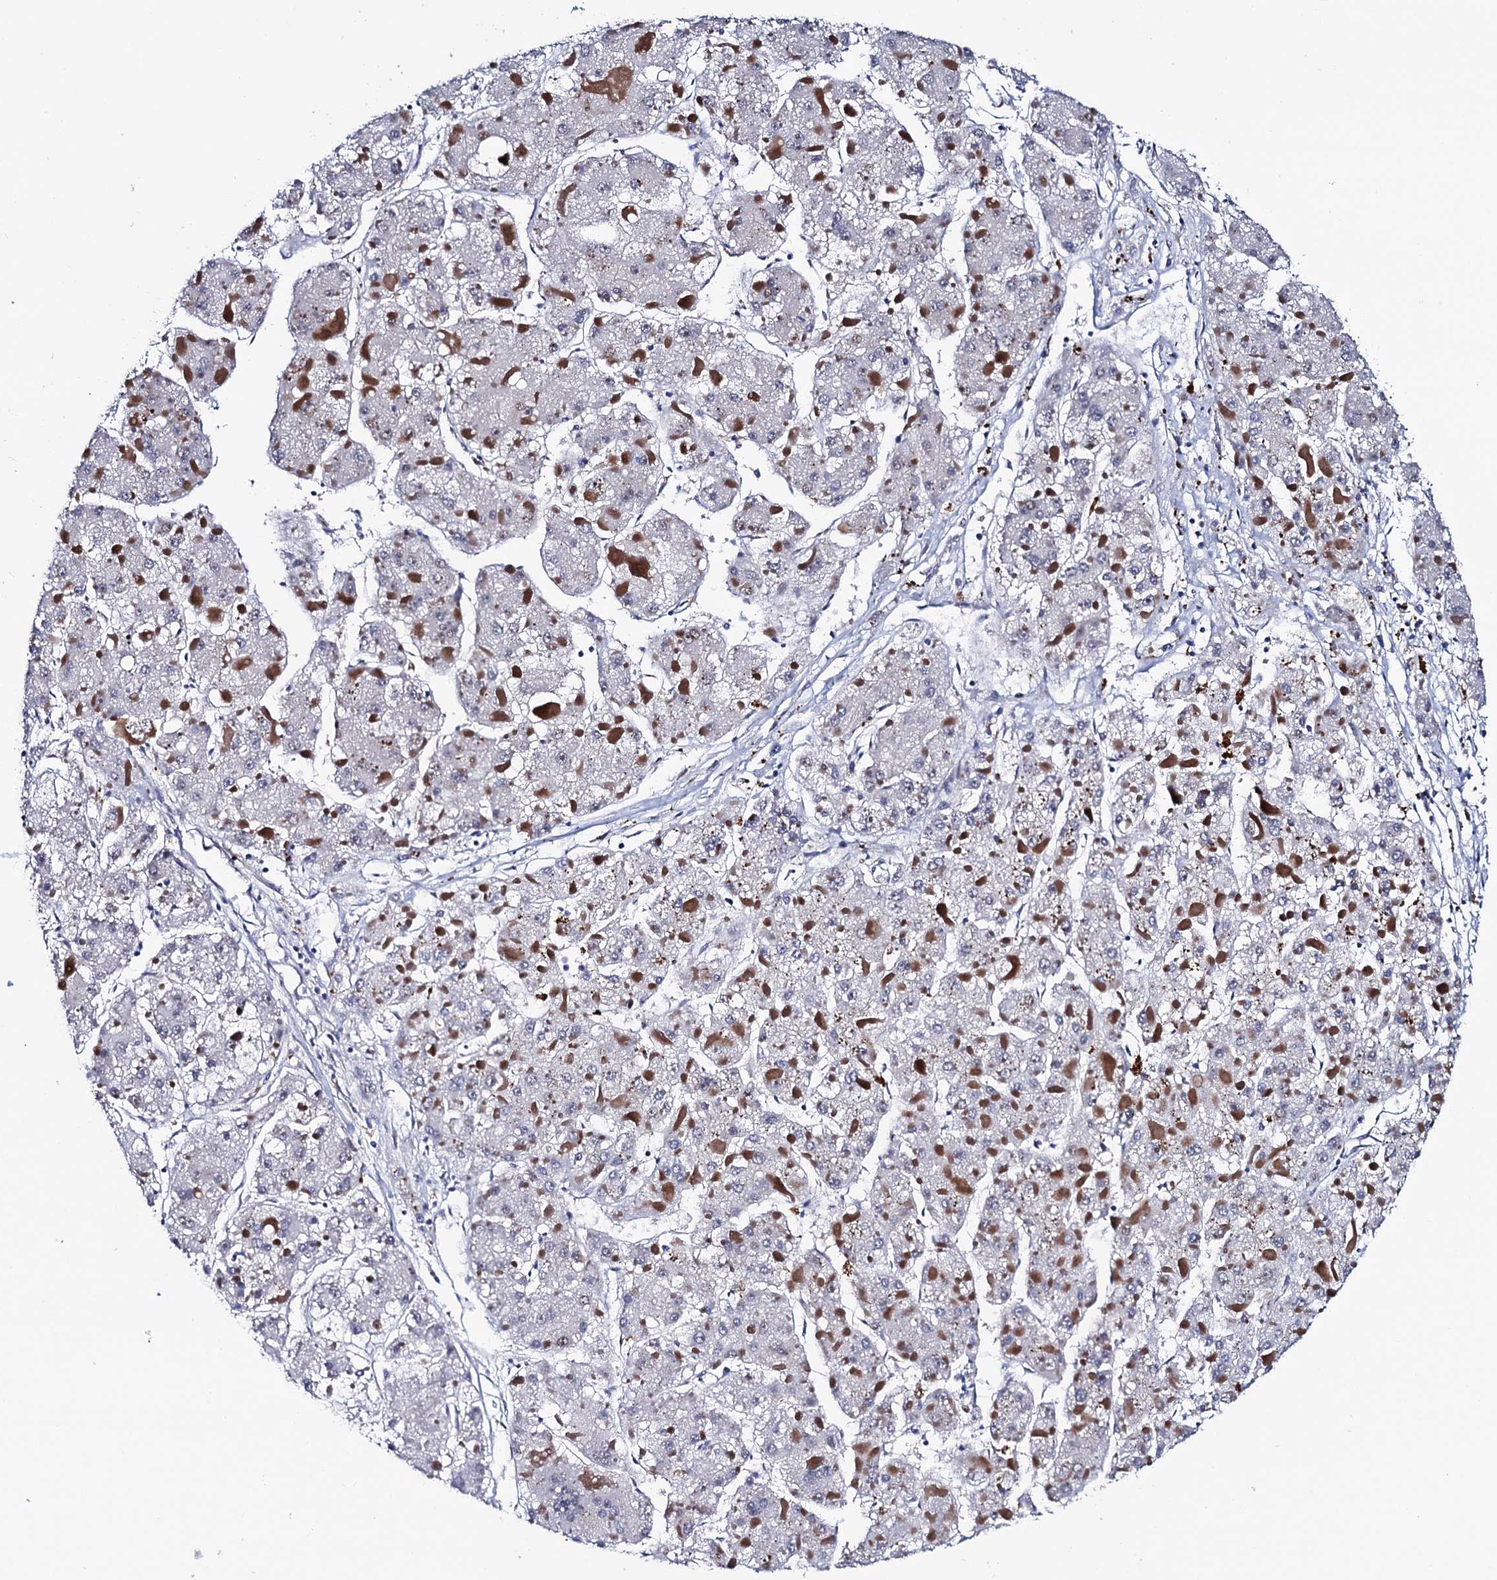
{"staining": {"intensity": "negative", "quantity": "none", "location": "none"}, "tissue": "liver cancer", "cell_type": "Tumor cells", "image_type": "cancer", "snomed": [{"axis": "morphology", "description": "Carcinoma, Hepatocellular, NOS"}, {"axis": "topography", "description": "Liver"}], "caption": "There is no significant expression in tumor cells of liver cancer. Brightfield microscopy of immunohistochemistry (IHC) stained with DAB (3,3'-diaminobenzidine) (brown) and hematoxylin (blue), captured at high magnification.", "gene": "TRMT112", "patient": {"sex": "female", "age": 73}}